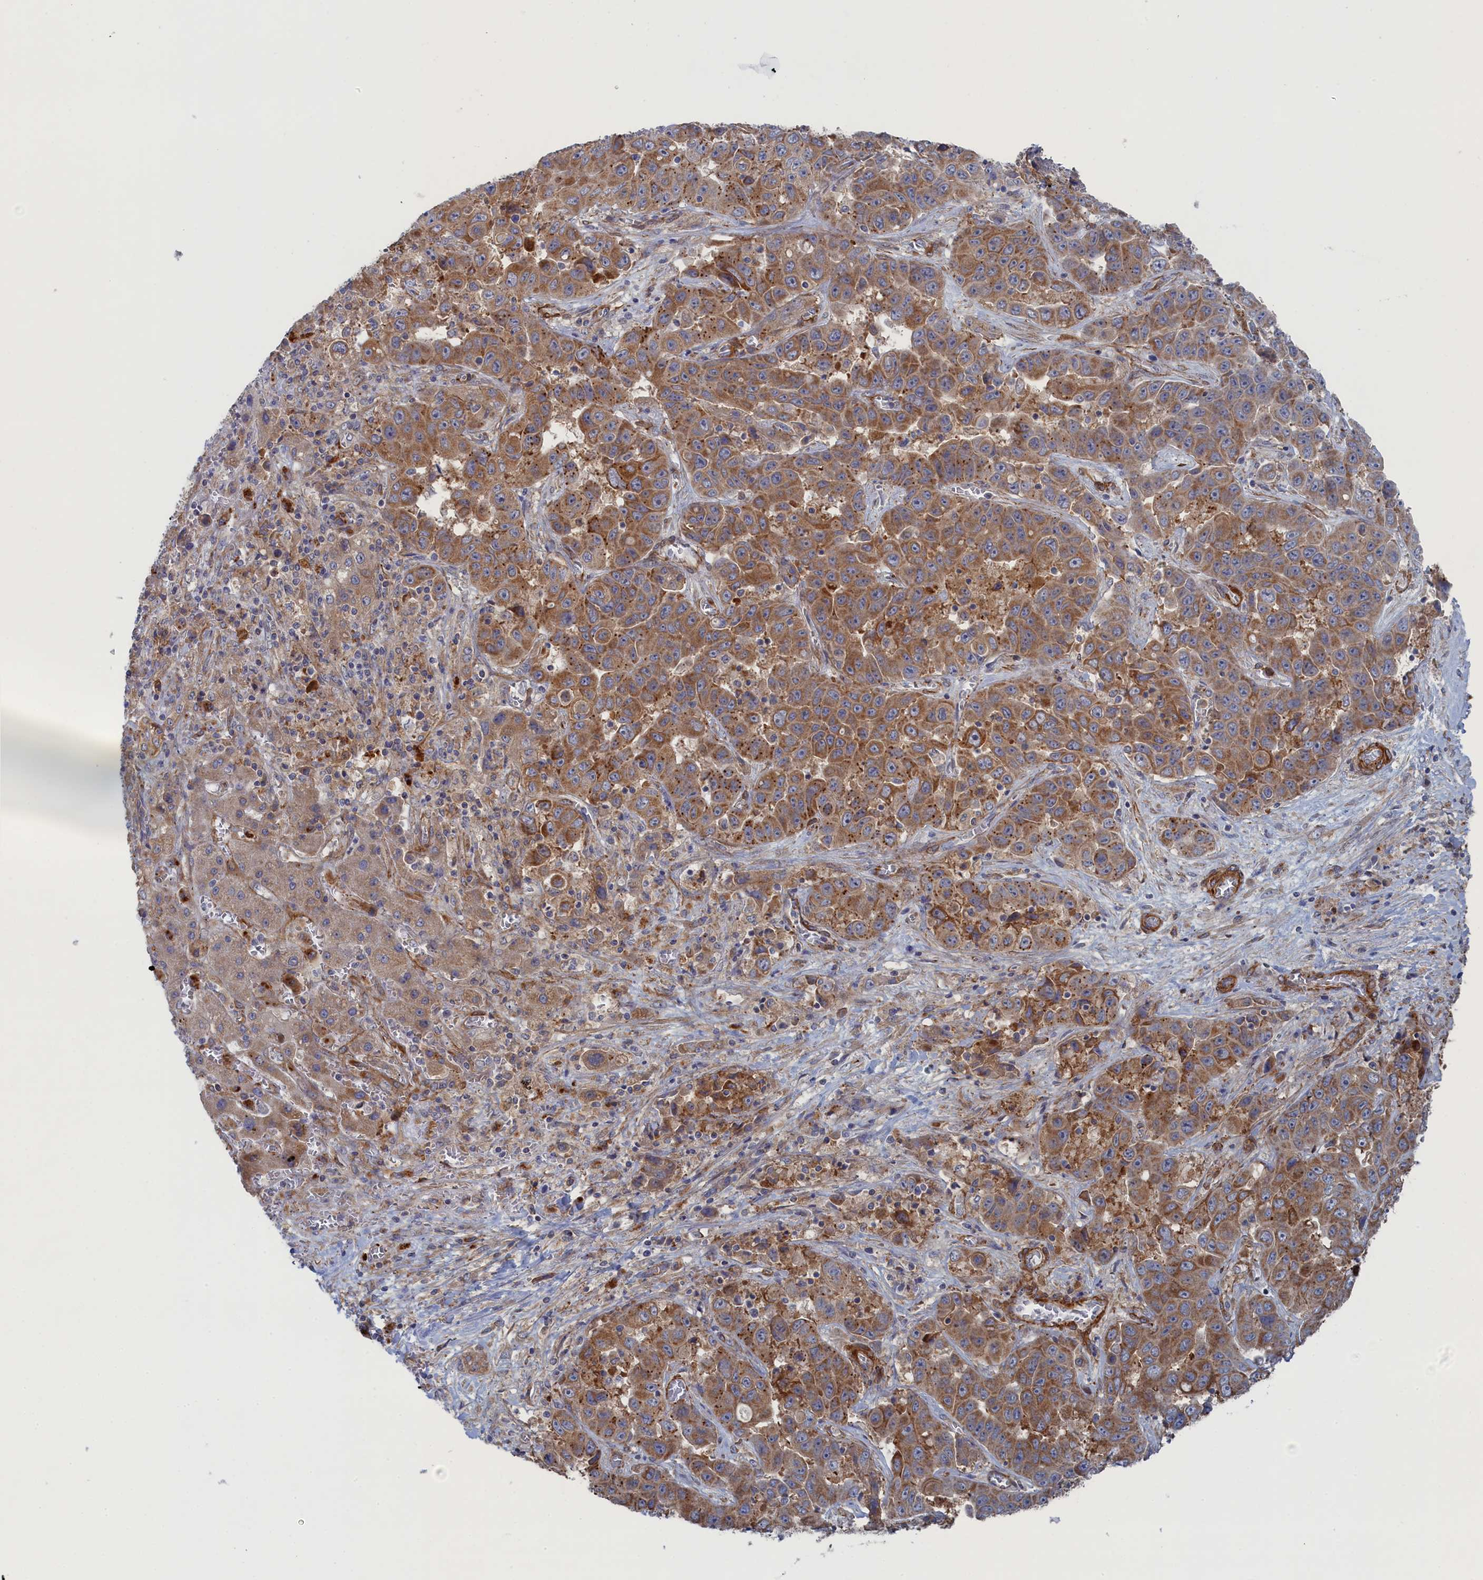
{"staining": {"intensity": "moderate", "quantity": ">75%", "location": "cytoplasmic/membranous"}, "tissue": "liver cancer", "cell_type": "Tumor cells", "image_type": "cancer", "snomed": [{"axis": "morphology", "description": "Cholangiocarcinoma"}, {"axis": "topography", "description": "Liver"}], "caption": "Liver cancer stained with IHC shows moderate cytoplasmic/membranous expression in about >75% of tumor cells. Using DAB (brown) and hematoxylin (blue) stains, captured at high magnification using brightfield microscopy.", "gene": "FILIP1L", "patient": {"sex": "female", "age": 52}}